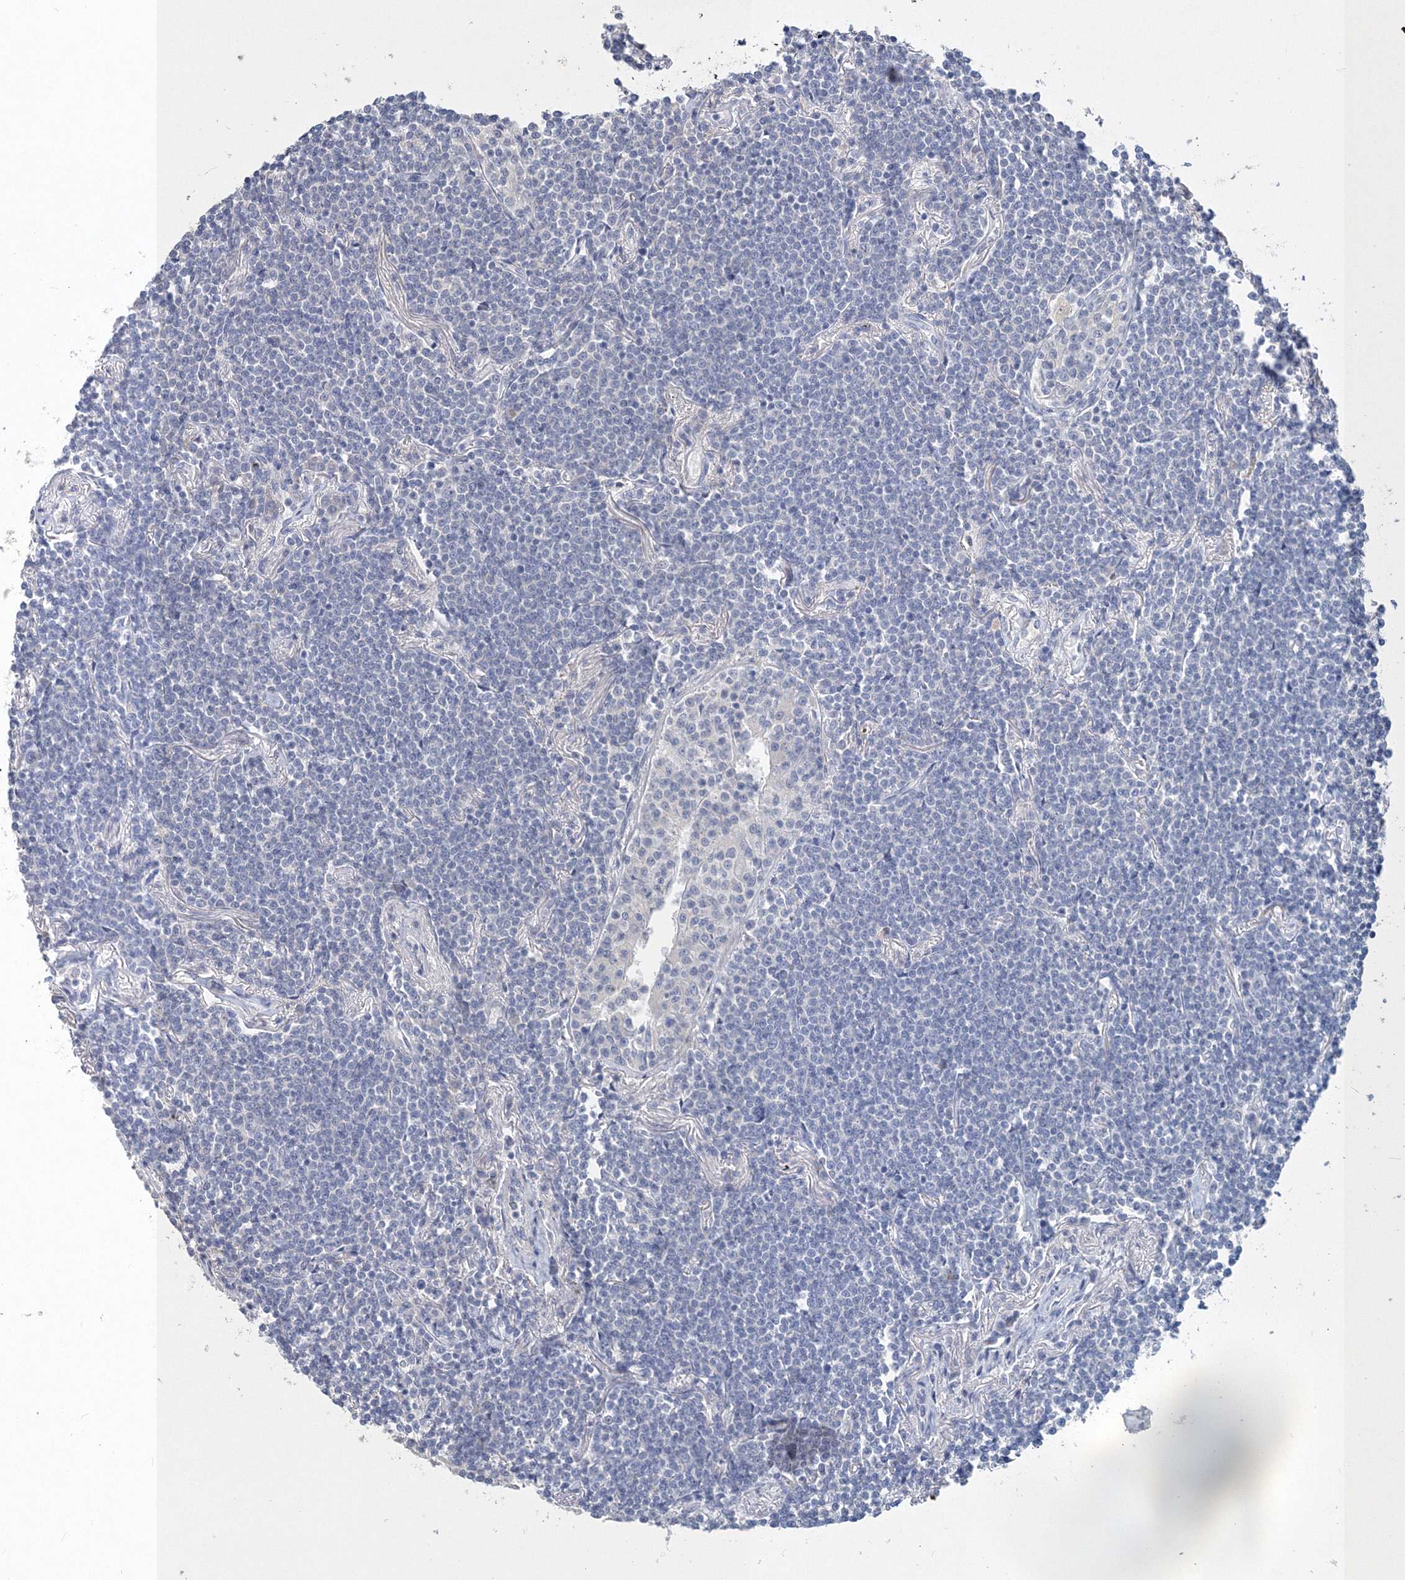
{"staining": {"intensity": "negative", "quantity": "none", "location": "none"}, "tissue": "lymphoma", "cell_type": "Tumor cells", "image_type": "cancer", "snomed": [{"axis": "morphology", "description": "Malignant lymphoma, non-Hodgkin's type, Low grade"}, {"axis": "topography", "description": "Lung"}], "caption": "The histopathology image shows no significant expression in tumor cells of low-grade malignant lymphoma, non-Hodgkin's type.", "gene": "OSBPL6", "patient": {"sex": "female", "age": 71}}